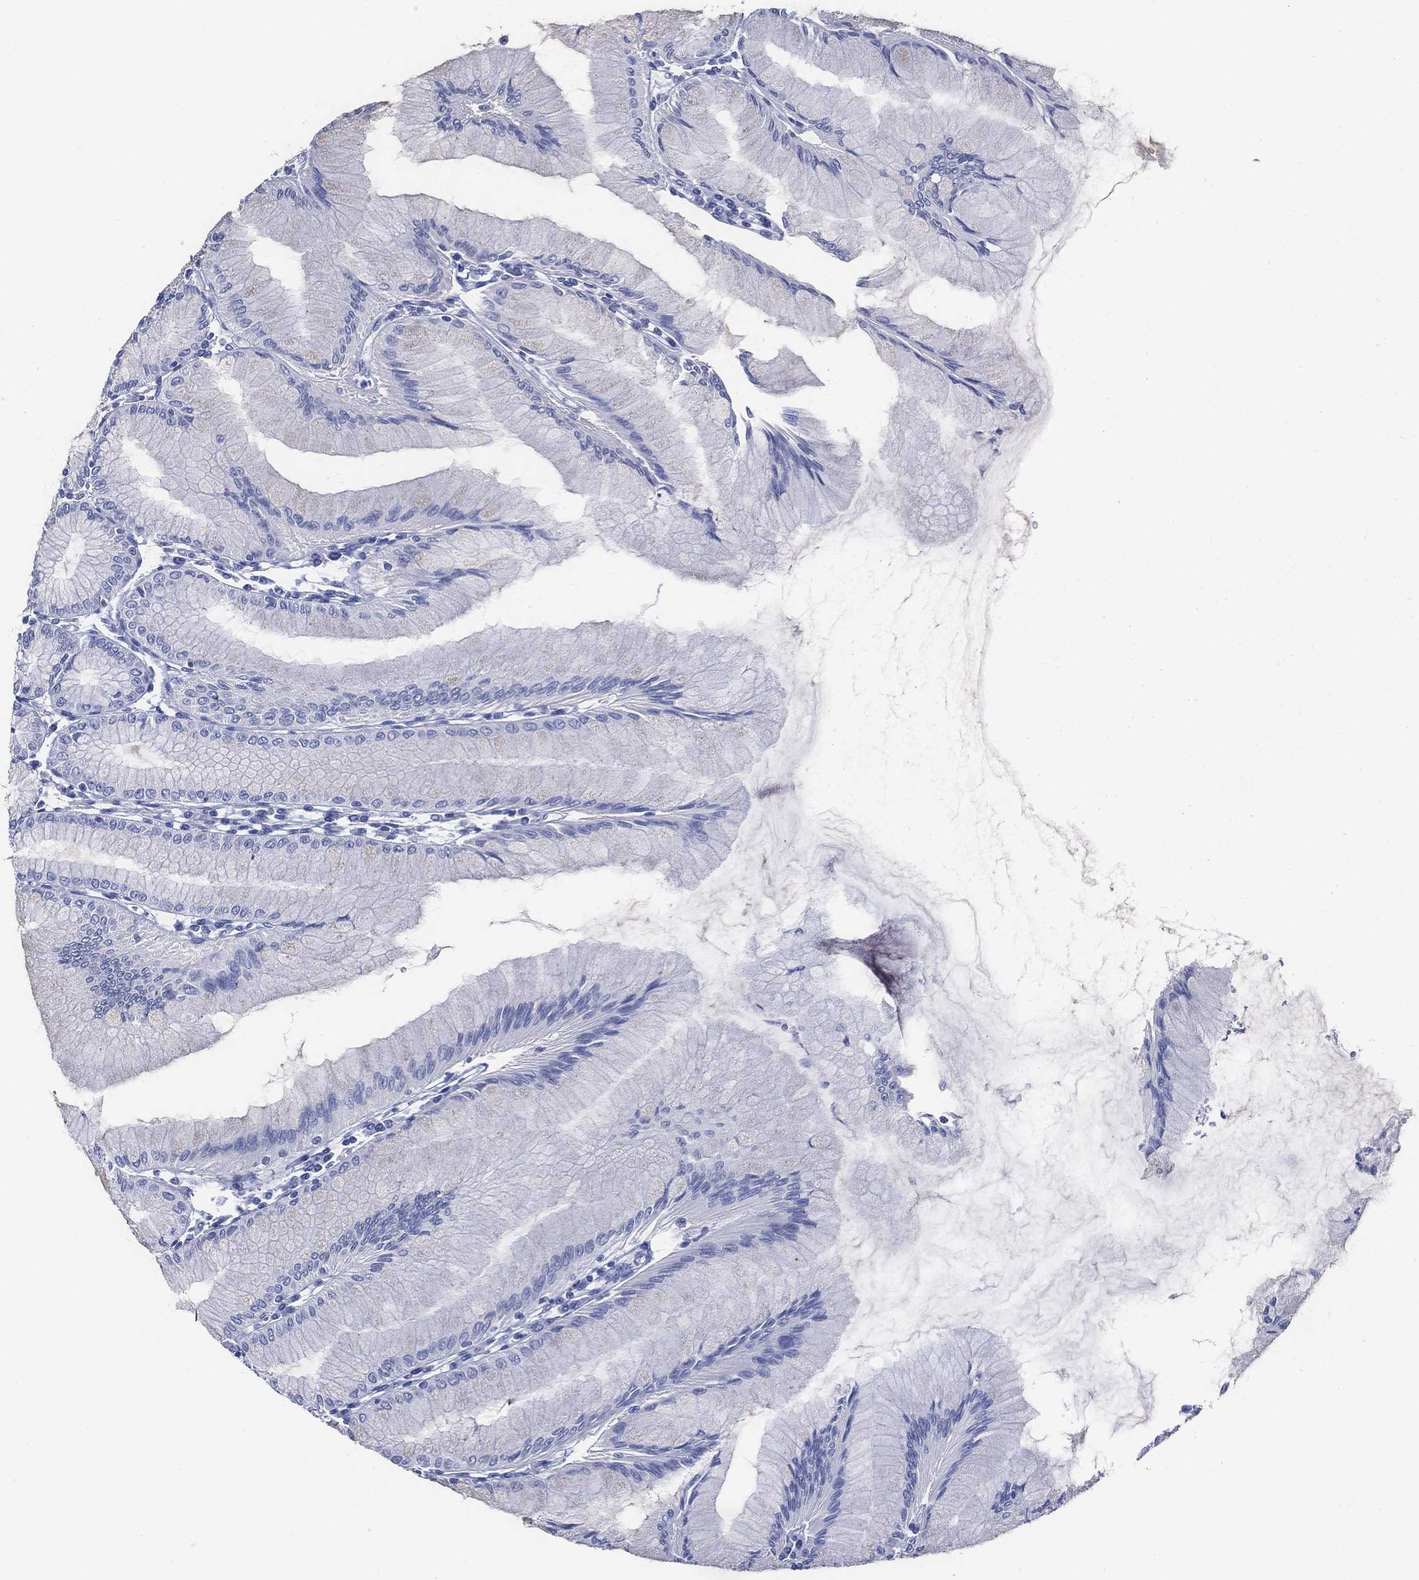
{"staining": {"intensity": "moderate", "quantity": "<25%", "location": "cytoplasmic/membranous"}, "tissue": "stomach", "cell_type": "Glandular cells", "image_type": "normal", "snomed": [{"axis": "morphology", "description": "Normal tissue, NOS"}, {"axis": "topography", "description": "Stomach"}], "caption": "Brown immunohistochemical staining in unremarkable human stomach shows moderate cytoplasmic/membranous positivity in approximately <25% of glandular cells.", "gene": "ACE2", "patient": {"sex": "female", "age": 57}}